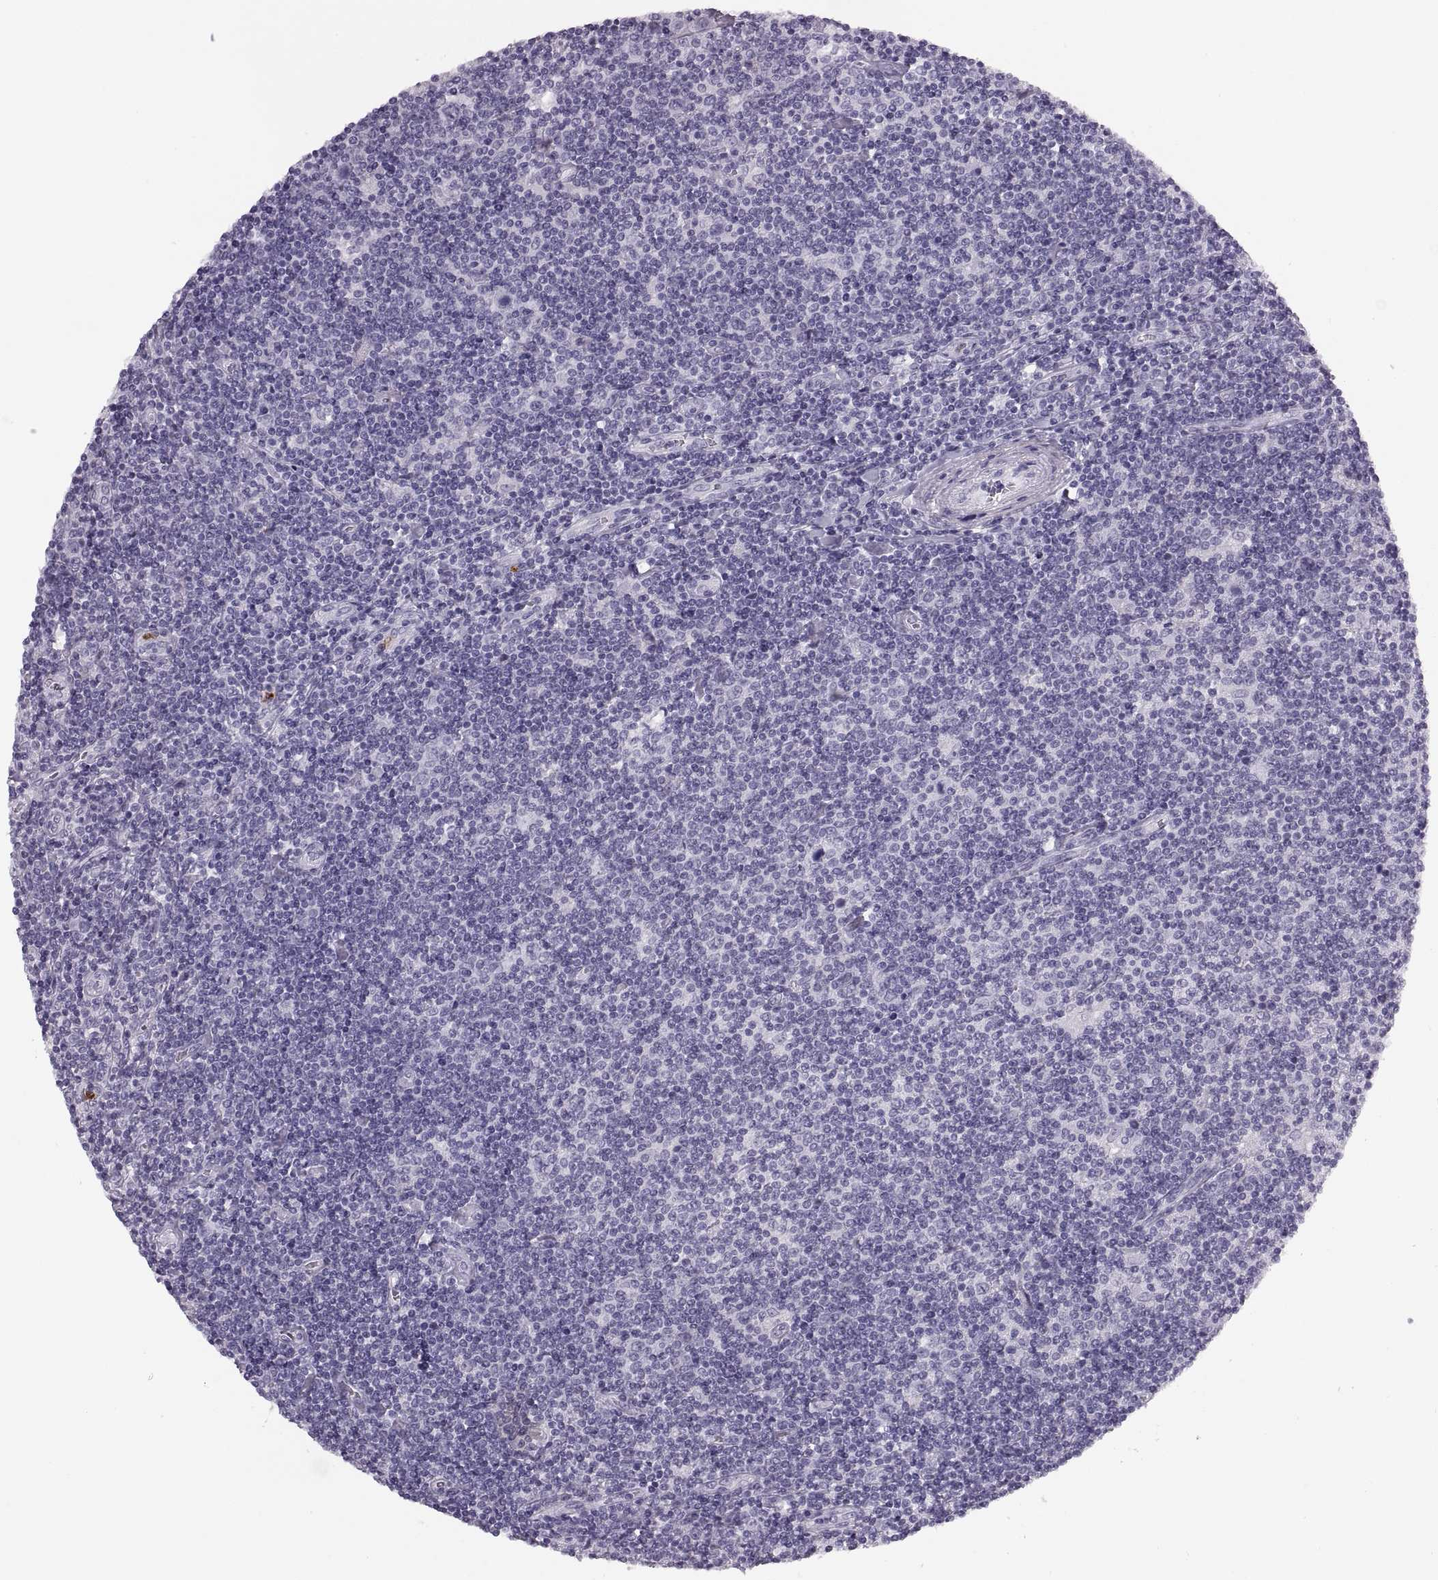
{"staining": {"intensity": "negative", "quantity": "none", "location": "none"}, "tissue": "lymphoma", "cell_type": "Tumor cells", "image_type": "cancer", "snomed": [{"axis": "morphology", "description": "Hodgkin's disease, NOS"}, {"axis": "topography", "description": "Lymph node"}], "caption": "Immunohistochemistry (IHC) image of Hodgkin's disease stained for a protein (brown), which exhibits no expression in tumor cells.", "gene": "MILR1", "patient": {"sex": "male", "age": 40}}